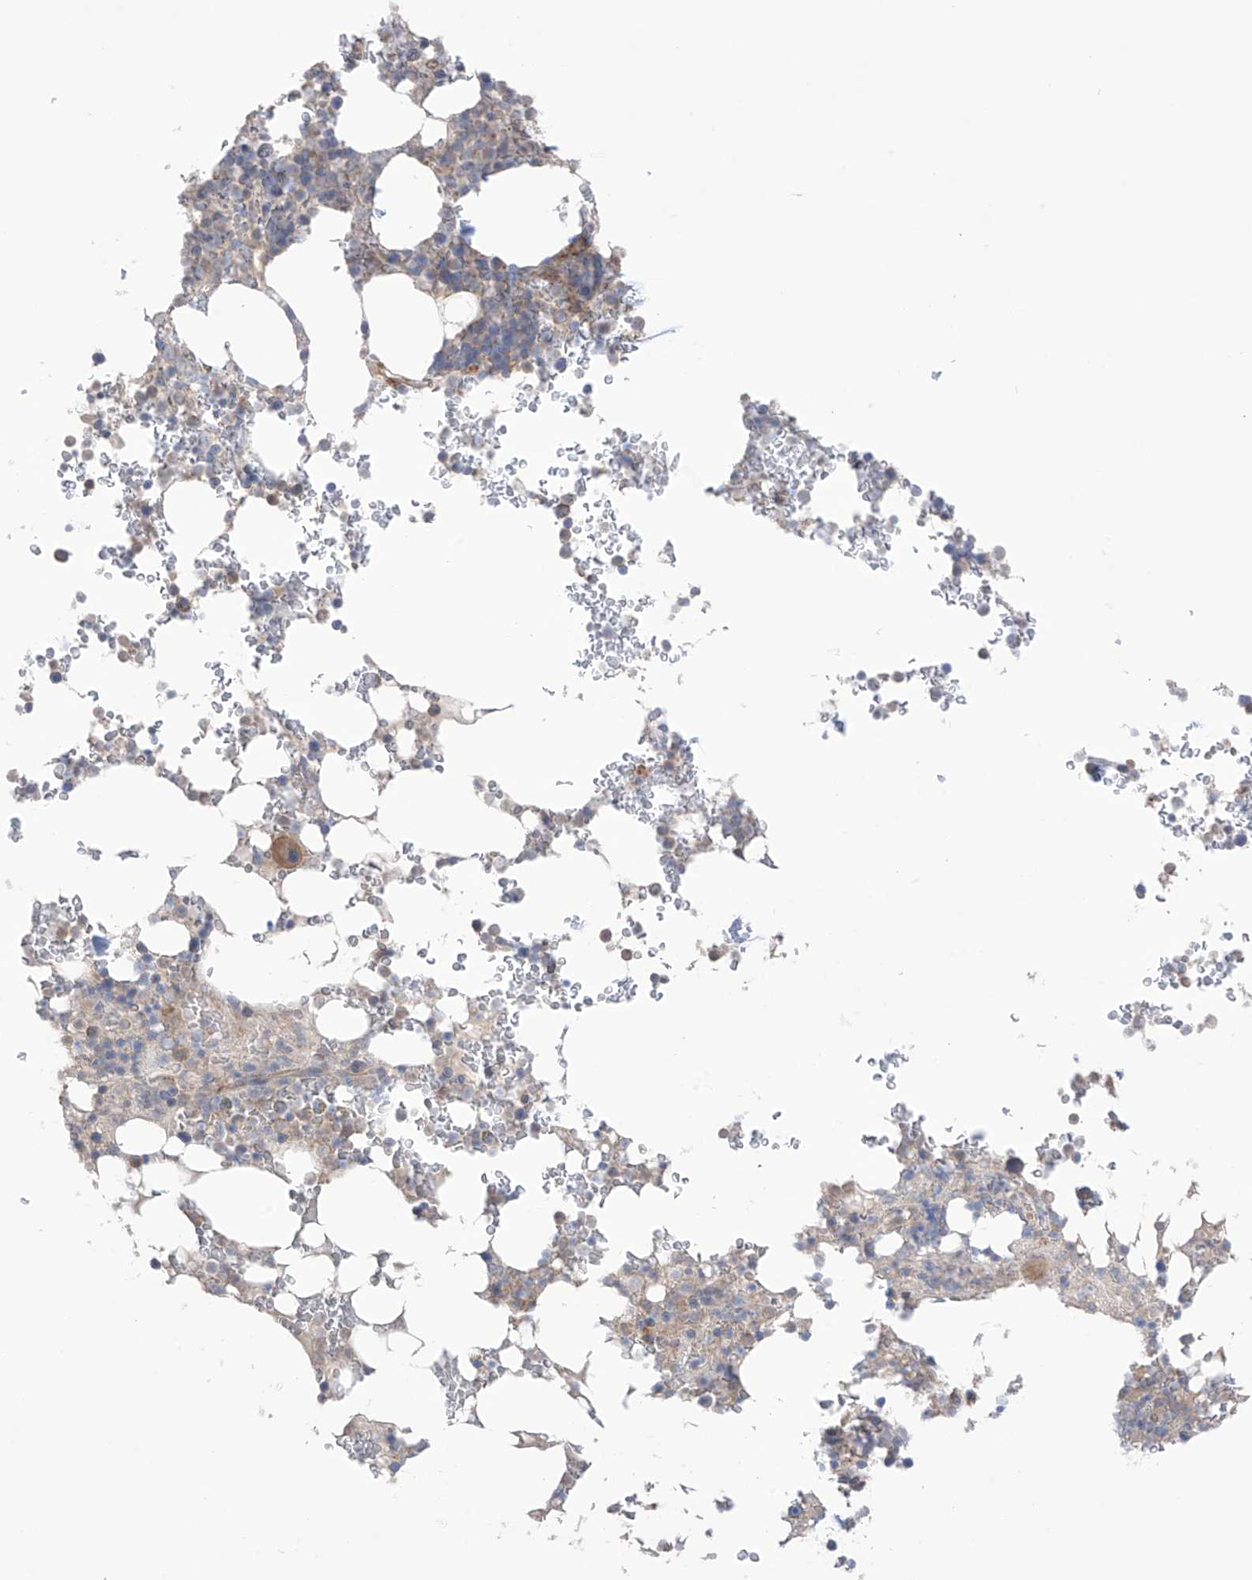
{"staining": {"intensity": "moderate", "quantity": "<25%", "location": "cytoplasmic/membranous"}, "tissue": "bone marrow", "cell_type": "Hematopoietic cells", "image_type": "normal", "snomed": [{"axis": "morphology", "description": "Normal tissue, NOS"}, {"axis": "topography", "description": "Bone marrow"}], "caption": "Bone marrow stained with immunohistochemistry (IHC) shows moderate cytoplasmic/membranous positivity in about <25% of hematopoietic cells. (DAB (3,3'-diaminobenzidine) IHC, brown staining for protein, blue staining for nuclei).", "gene": "TRMU", "patient": {"sex": "male", "age": 58}}